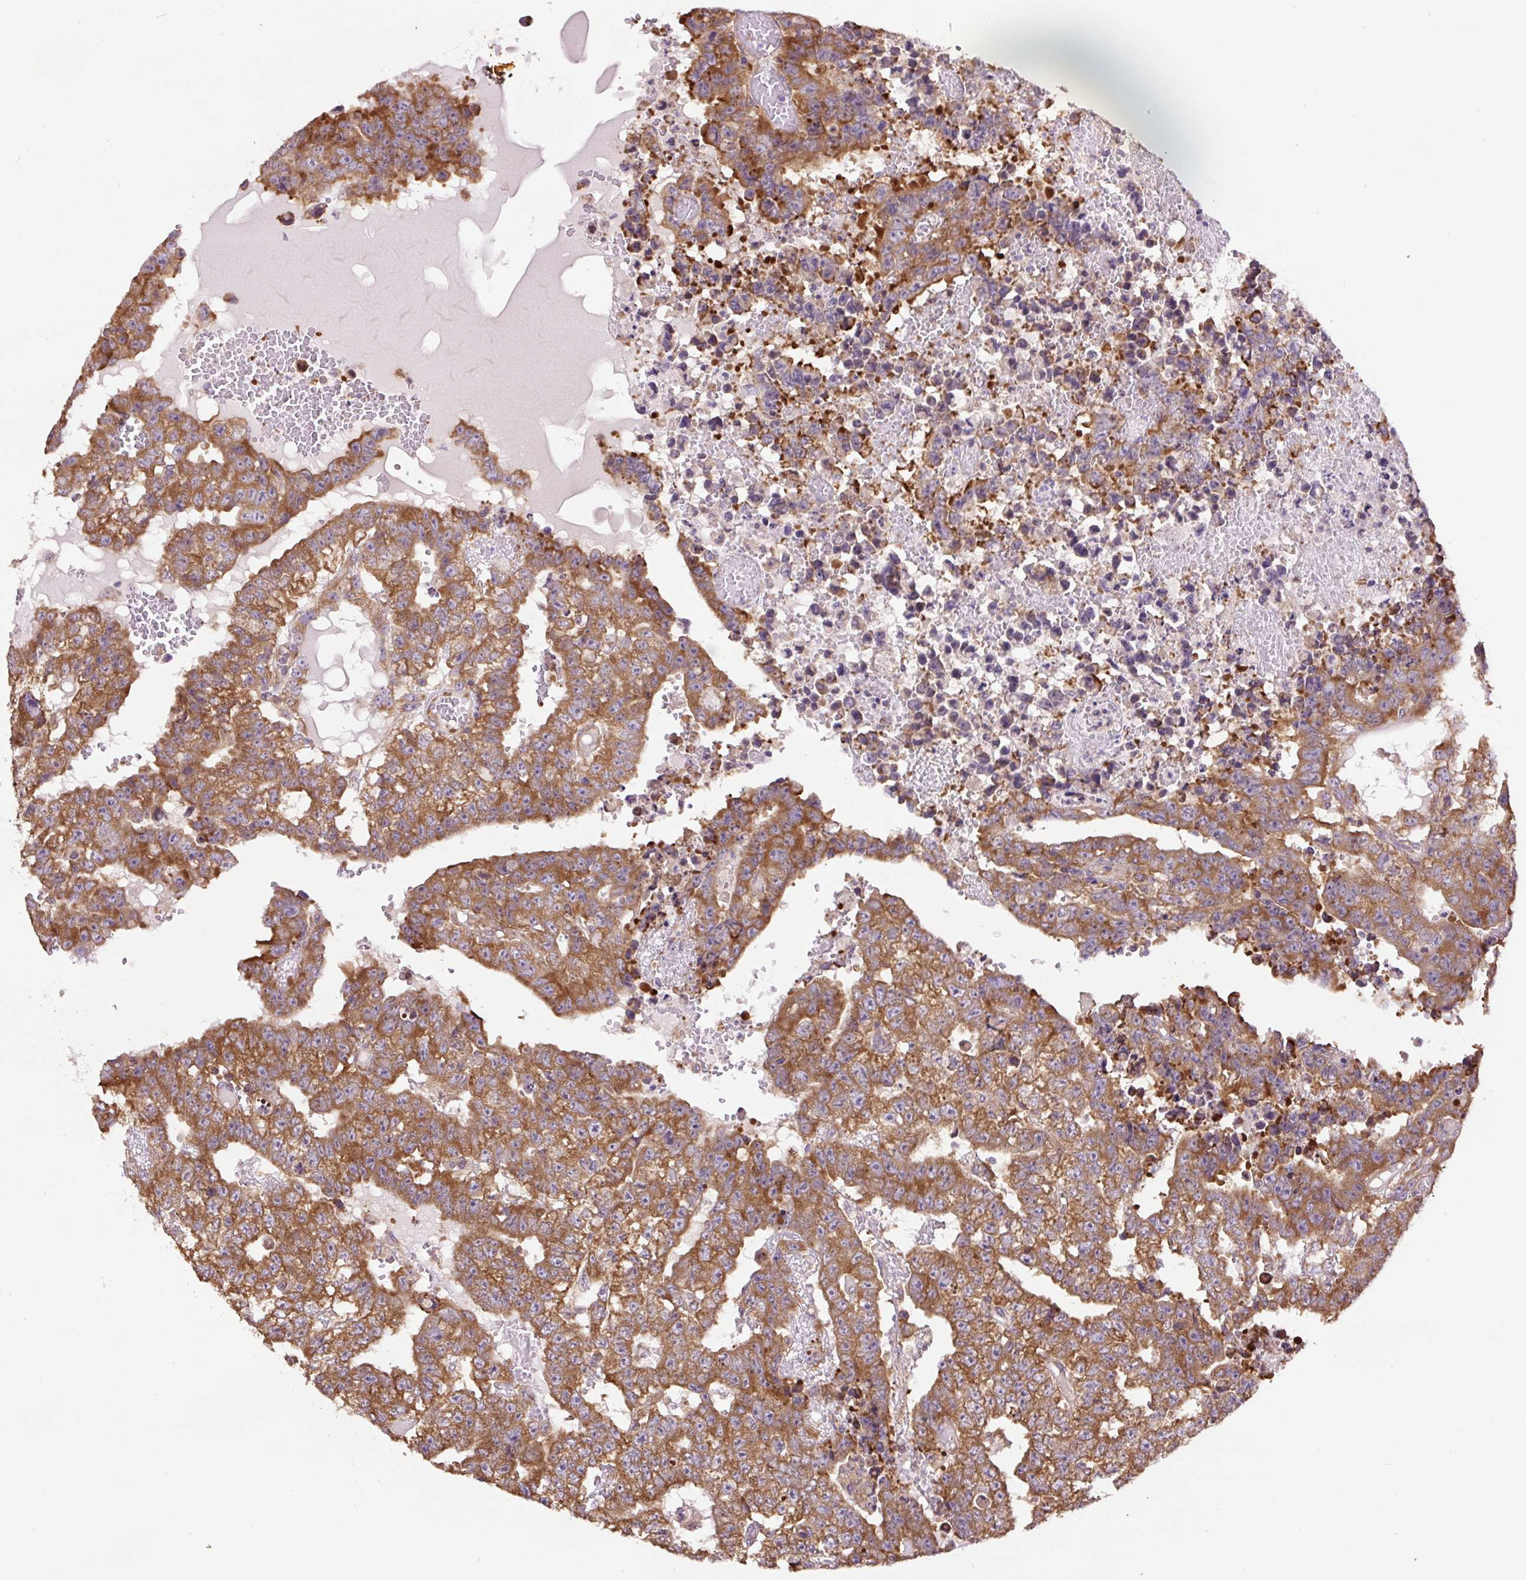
{"staining": {"intensity": "moderate", "quantity": ">75%", "location": "cytoplasmic/membranous"}, "tissue": "testis cancer", "cell_type": "Tumor cells", "image_type": "cancer", "snomed": [{"axis": "morphology", "description": "Carcinoma, Embryonal, NOS"}, {"axis": "topography", "description": "Testis"}], "caption": "Protein analysis of testis cancer (embryonal carcinoma) tissue displays moderate cytoplasmic/membranous positivity in approximately >75% of tumor cells.", "gene": "RPS23", "patient": {"sex": "male", "age": 25}}